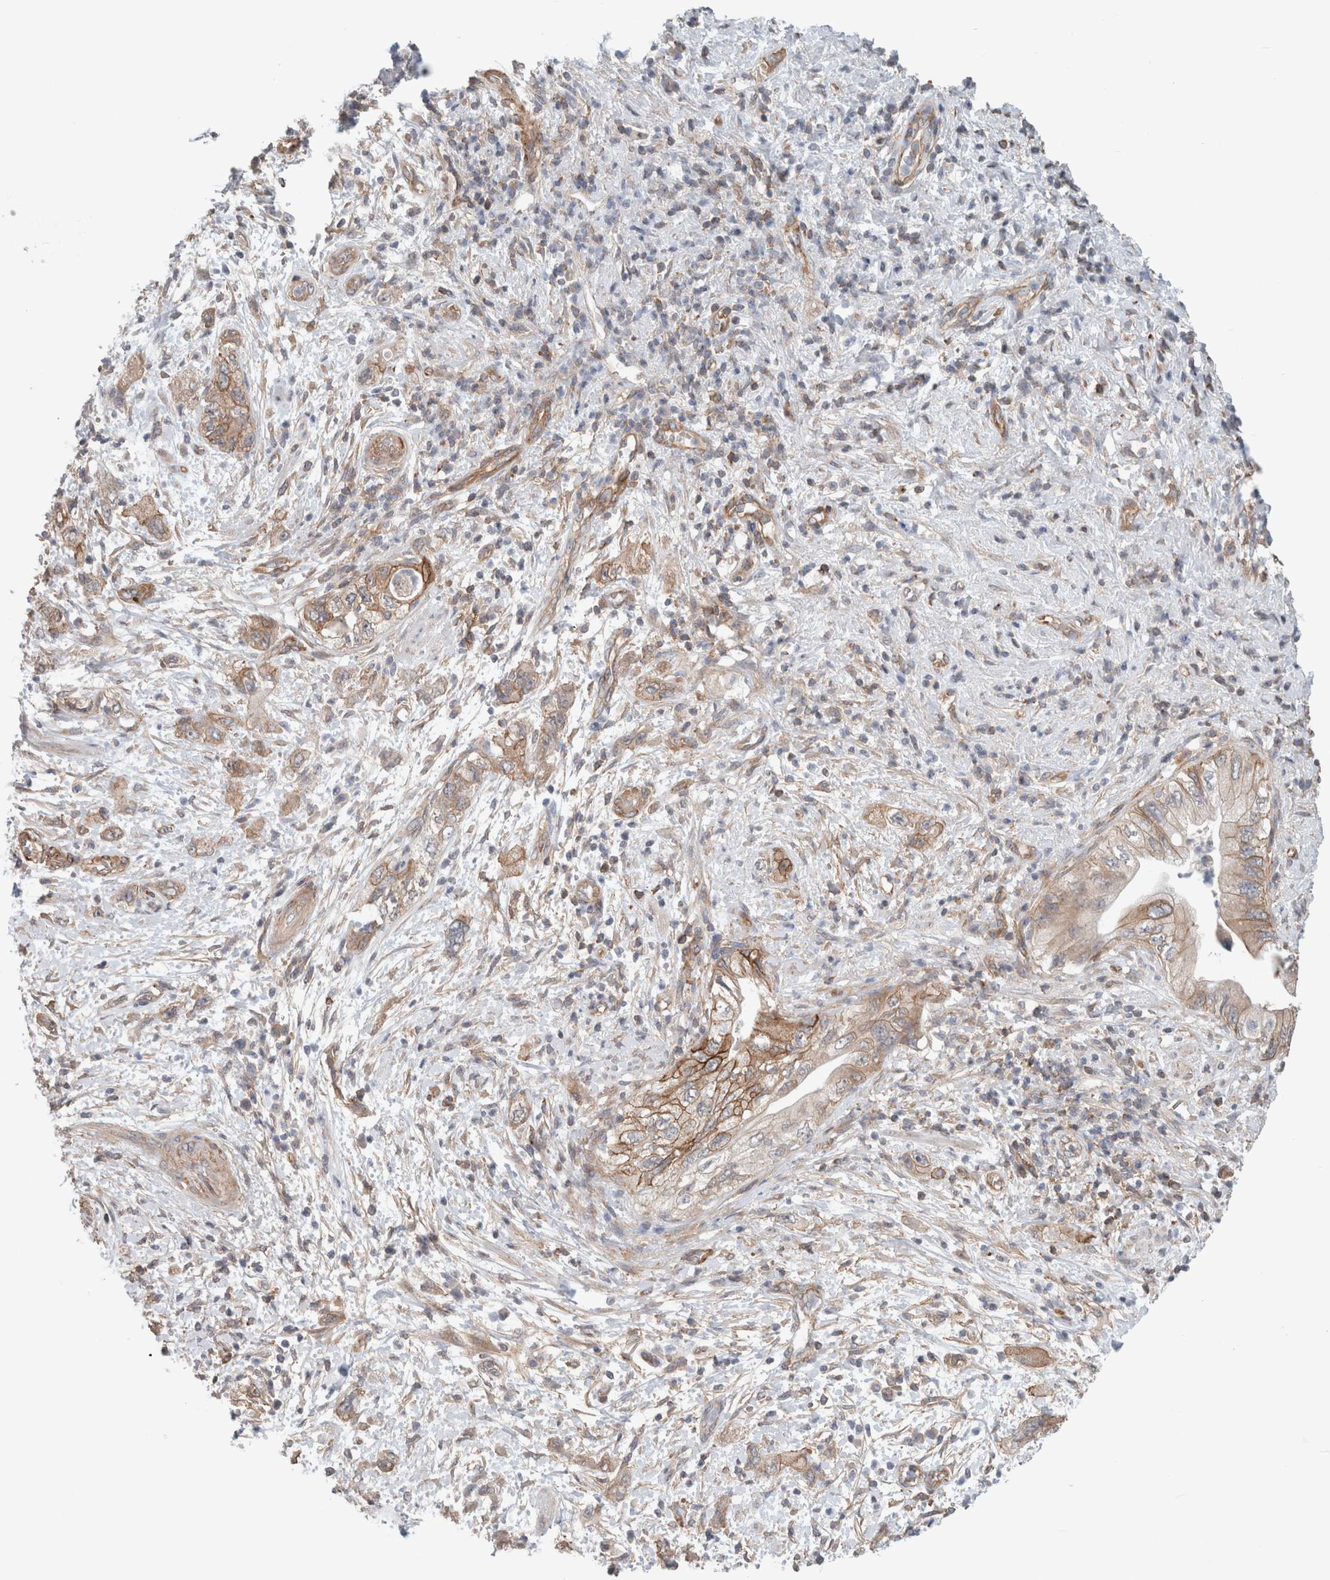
{"staining": {"intensity": "moderate", "quantity": ">75%", "location": "cytoplasmic/membranous"}, "tissue": "pancreatic cancer", "cell_type": "Tumor cells", "image_type": "cancer", "snomed": [{"axis": "morphology", "description": "Adenocarcinoma, NOS"}, {"axis": "topography", "description": "Pancreas"}], "caption": "Tumor cells exhibit moderate cytoplasmic/membranous positivity in approximately >75% of cells in pancreatic cancer. (DAB IHC with brightfield microscopy, high magnification).", "gene": "RASAL2", "patient": {"sex": "female", "age": 73}}